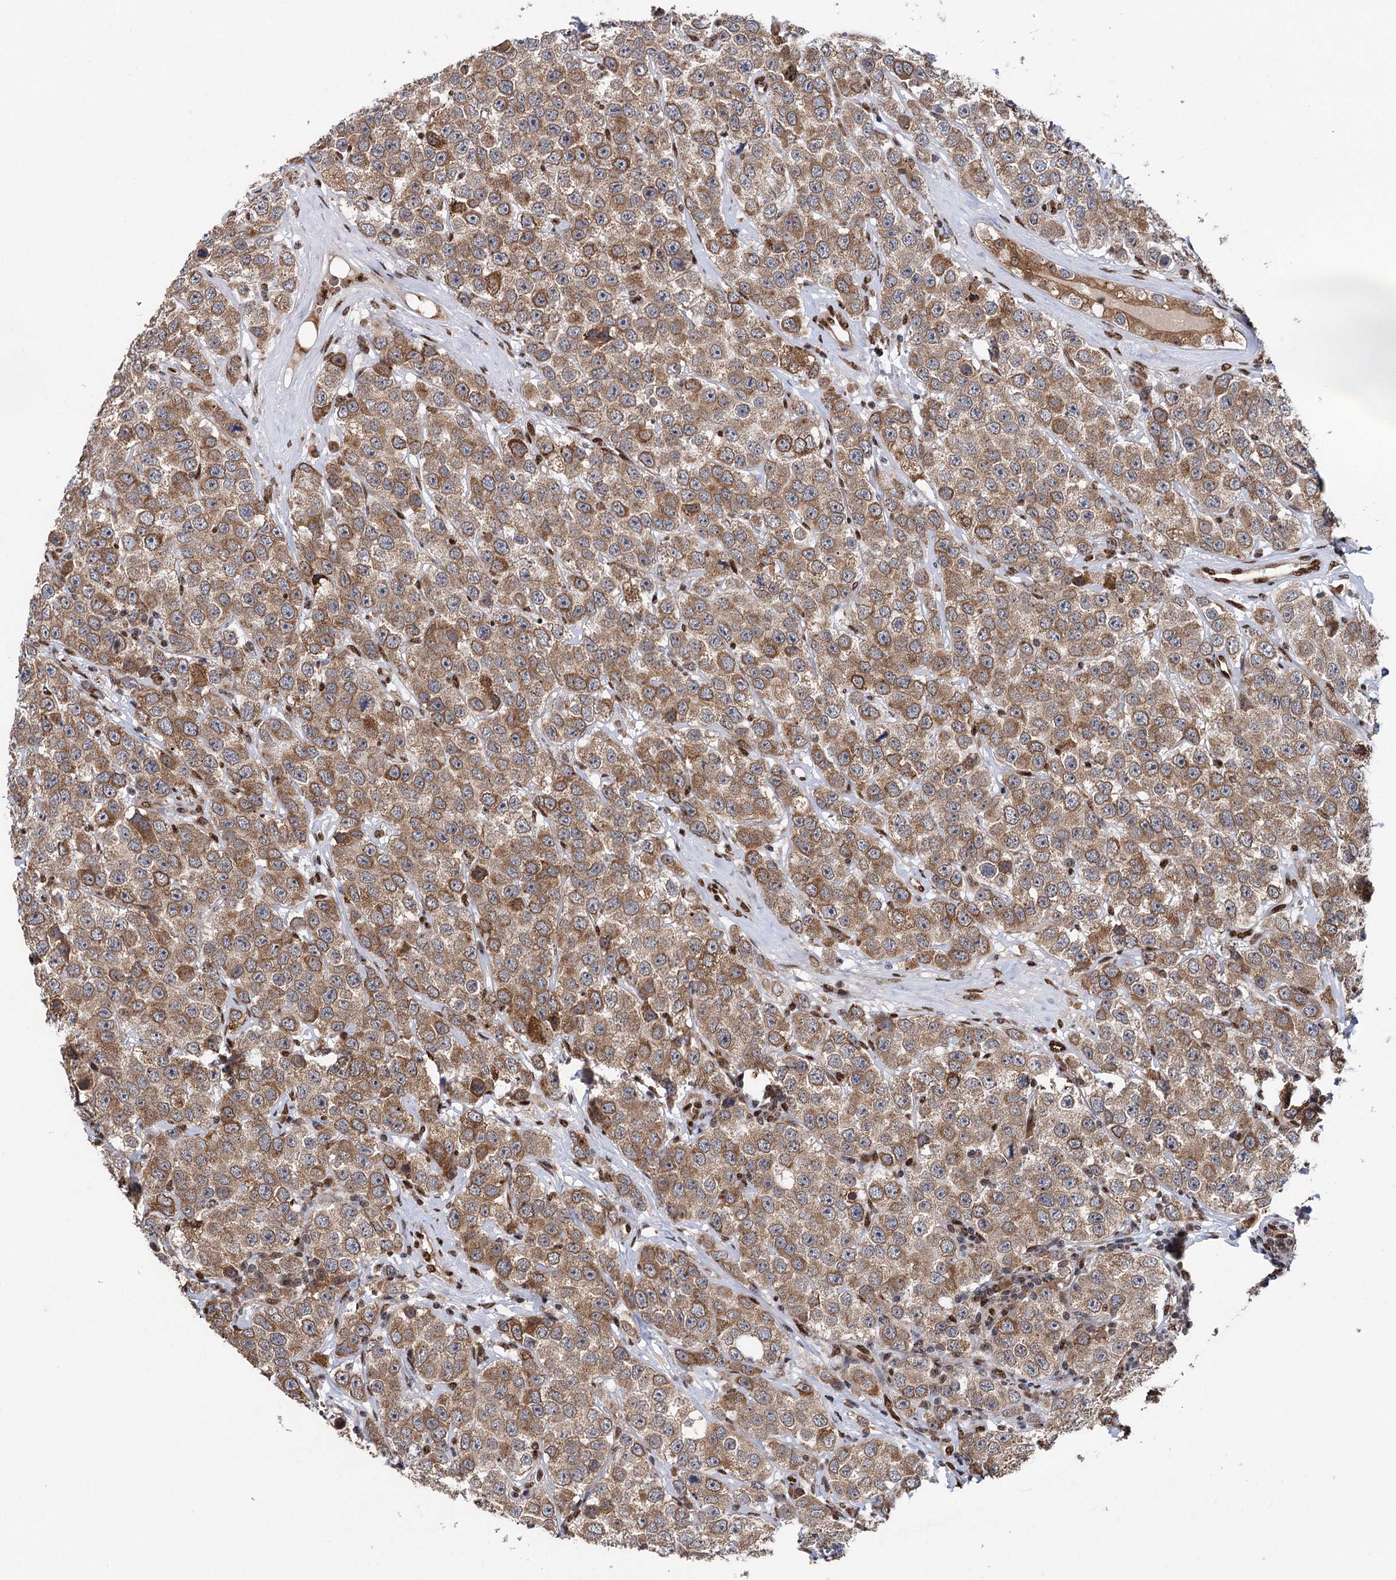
{"staining": {"intensity": "moderate", "quantity": ">75%", "location": "cytoplasmic/membranous"}, "tissue": "testis cancer", "cell_type": "Tumor cells", "image_type": "cancer", "snomed": [{"axis": "morphology", "description": "Seminoma, NOS"}, {"axis": "topography", "description": "Testis"}], "caption": "This is a photomicrograph of IHC staining of seminoma (testis), which shows moderate positivity in the cytoplasmic/membranous of tumor cells.", "gene": "MESD", "patient": {"sex": "male", "age": 28}}